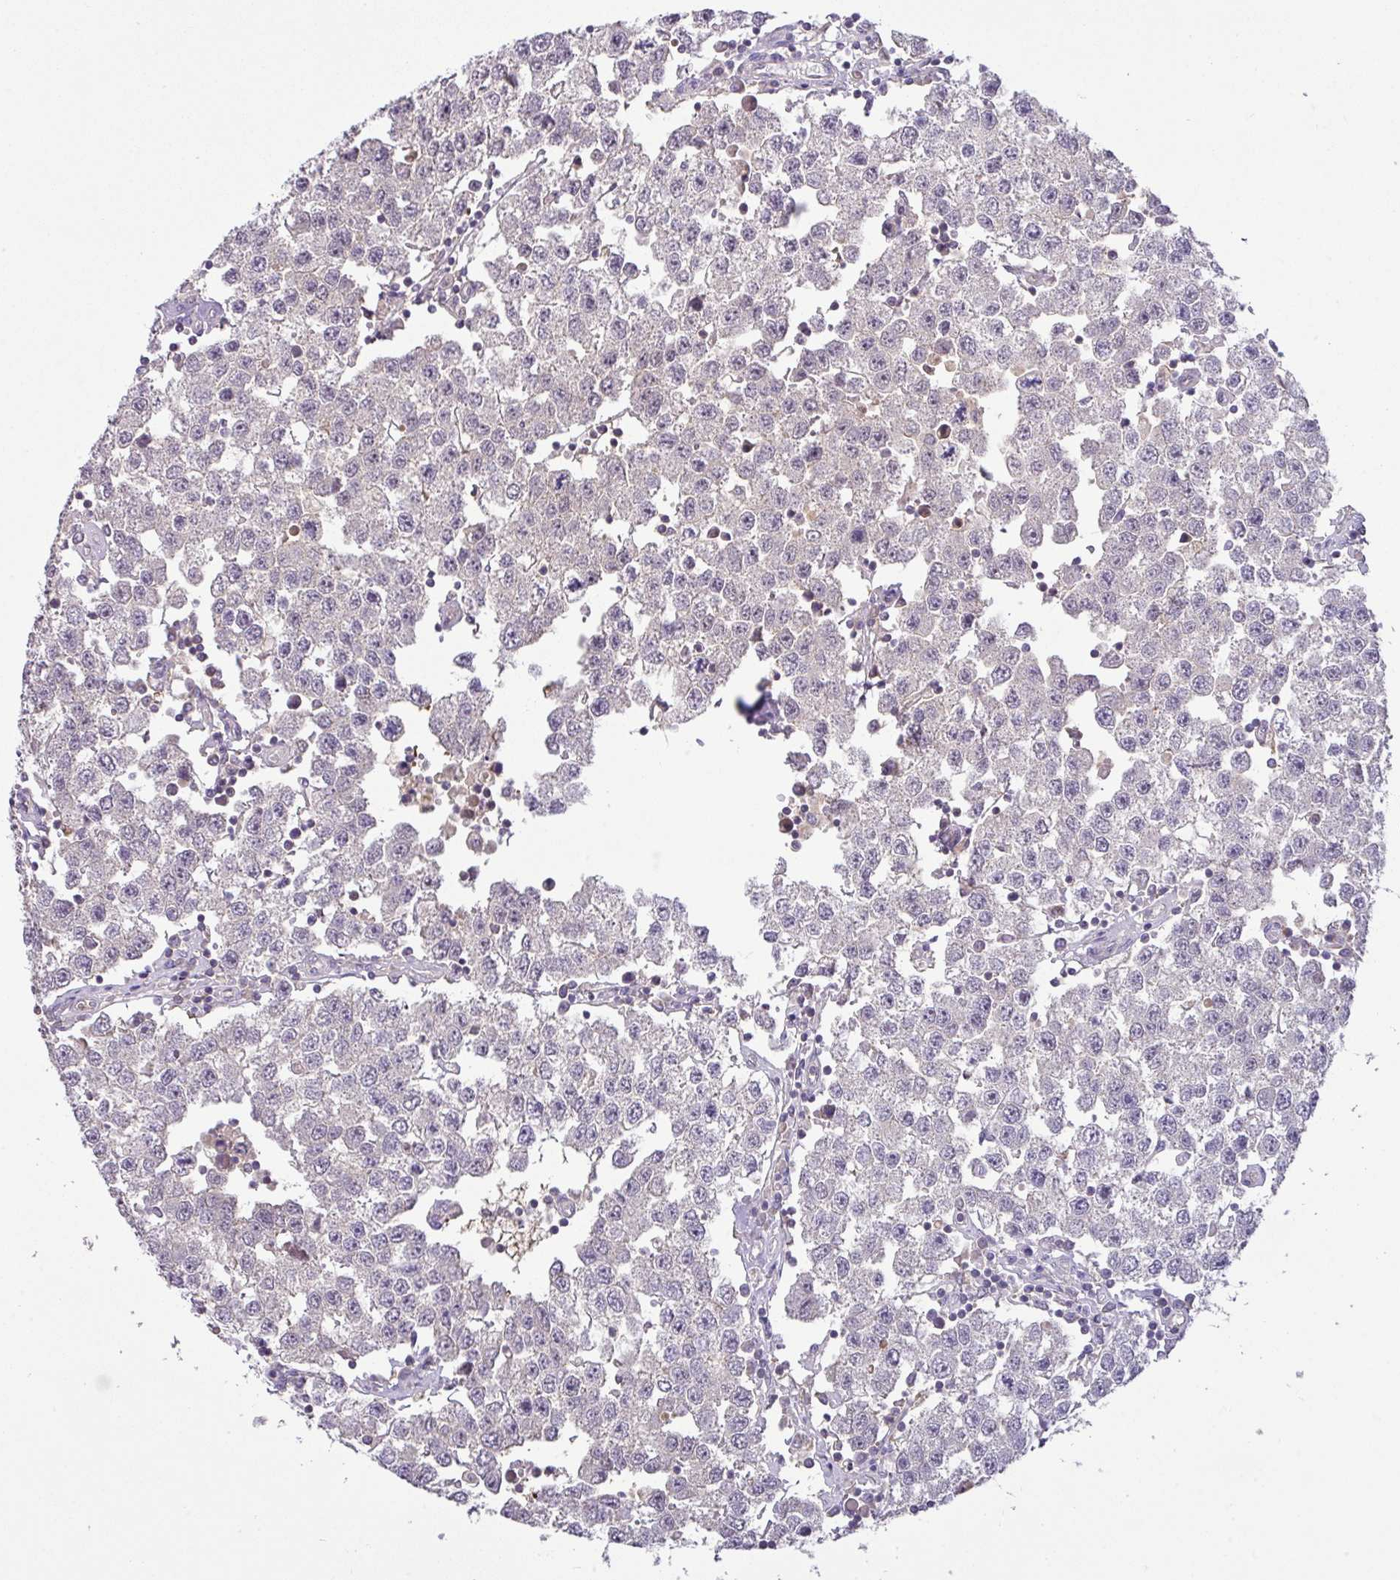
{"staining": {"intensity": "negative", "quantity": "none", "location": "none"}, "tissue": "testis cancer", "cell_type": "Tumor cells", "image_type": "cancer", "snomed": [{"axis": "morphology", "description": "Seminoma, NOS"}, {"axis": "topography", "description": "Testis"}], "caption": "DAB immunohistochemical staining of human testis cancer (seminoma) demonstrates no significant positivity in tumor cells.", "gene": "HOXC13", "patient": {"sex": "male", "age": 34}}